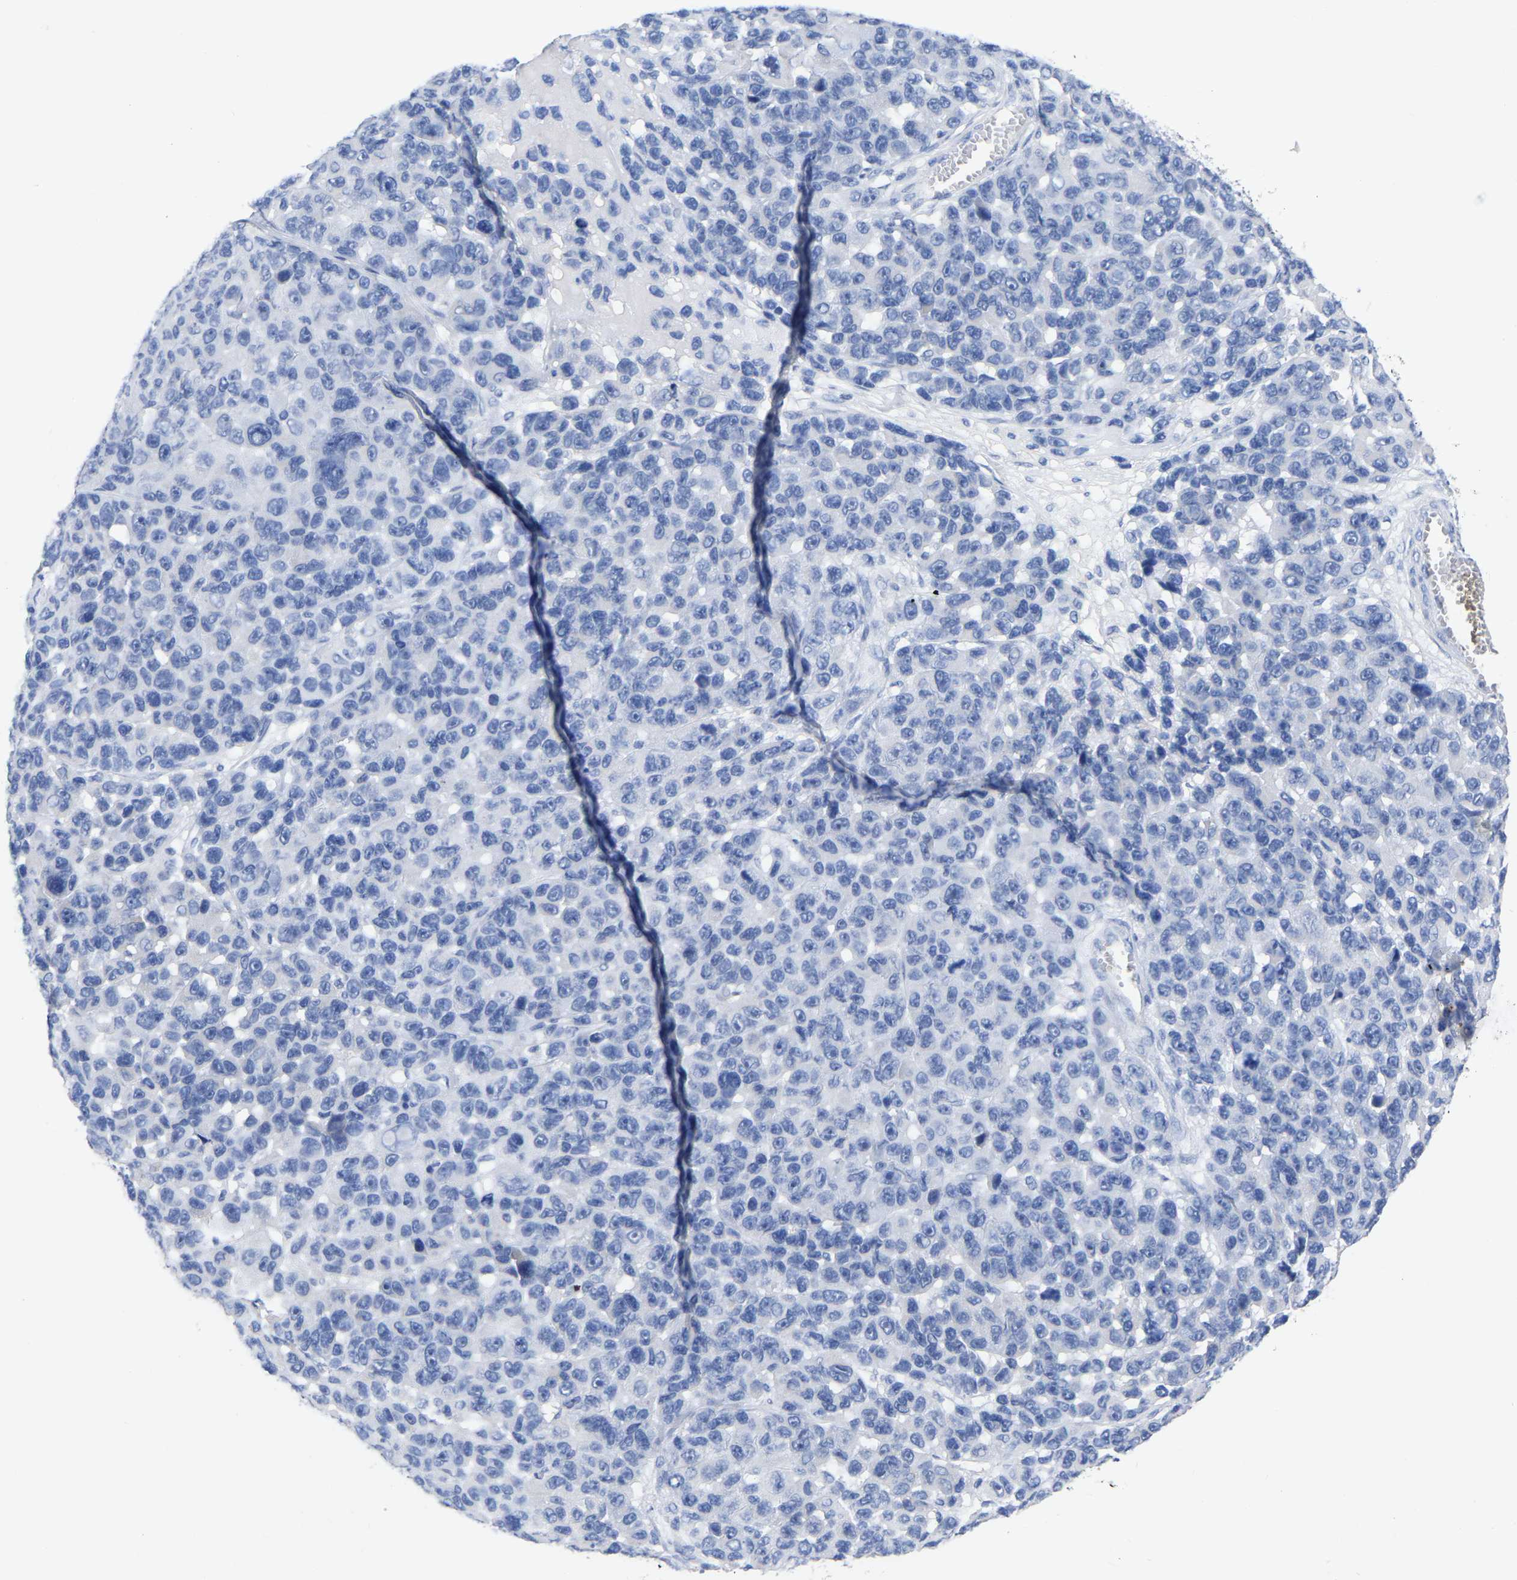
{"staining": {"intensity": "negative", "quantity": "none", "location": "none"}, "tissue": "melanoma", "cell_type": "Tumor cells", "image_type": "cancer", "snomed": [{"axis": "morphology", "description": "Malignant melanoma, NOS"}, {"axis": "topography", "description": "Skin"}], "caption": "A photomicrograph of human malignant melanoma is negative for staining in tumor cells.", "gene": "ANXA13", "patient": {"sex": "male", "age": 53}}